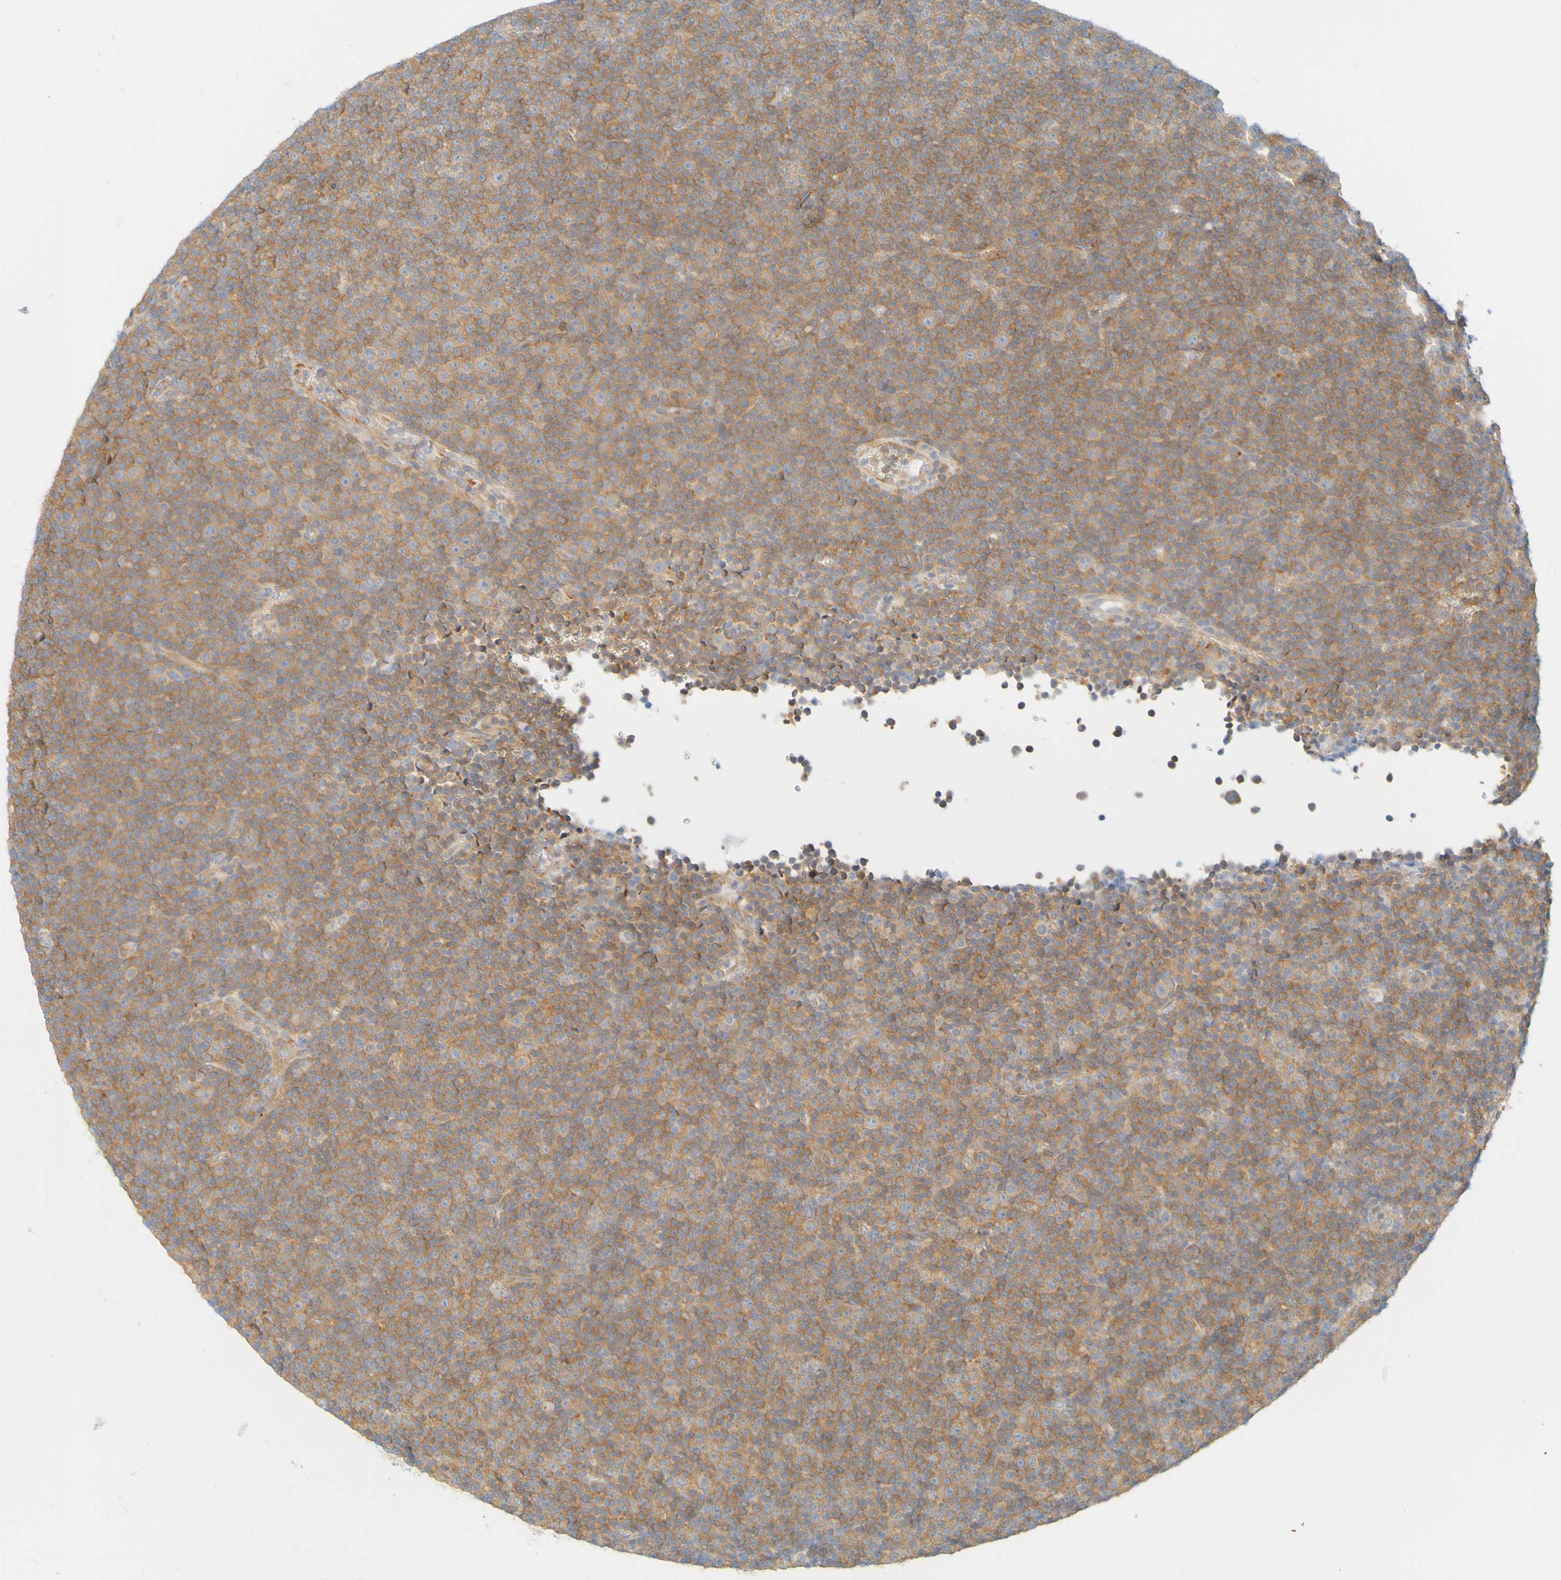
{"staining": {"intensity": "moderate", "quantity": ">75%", "location": "cytoplasmic/membranous"}, "tissue": "lymphoma", "cell_type": "Tumor cells", "image_type": "cancer", "snomed": [{"axis": "morphology", "description": "Malignant lymphoma, non-Hodgkin's type, Low grade"}, {"axis": "topography", "description": "Lymph node"}], "caption": "High-magnification brightfield microscopy of lymphoma stained with DAB (3,3'-diaminobenzidine) (brown) and counterstained with hematoxylin (blue). tumor cells exhibit moderate cytoplasmic/membranous expression is identified in approximately>75% of cells. The staining was performed using DAB (3,3'-diaminobenzidine) to visualize the protein expression in brown, while the nuclei were stained in blue with hematoxylin (Magnification: 20x).", "gene": "APPL1", "patient": {"sex": "female", "age": 67}}